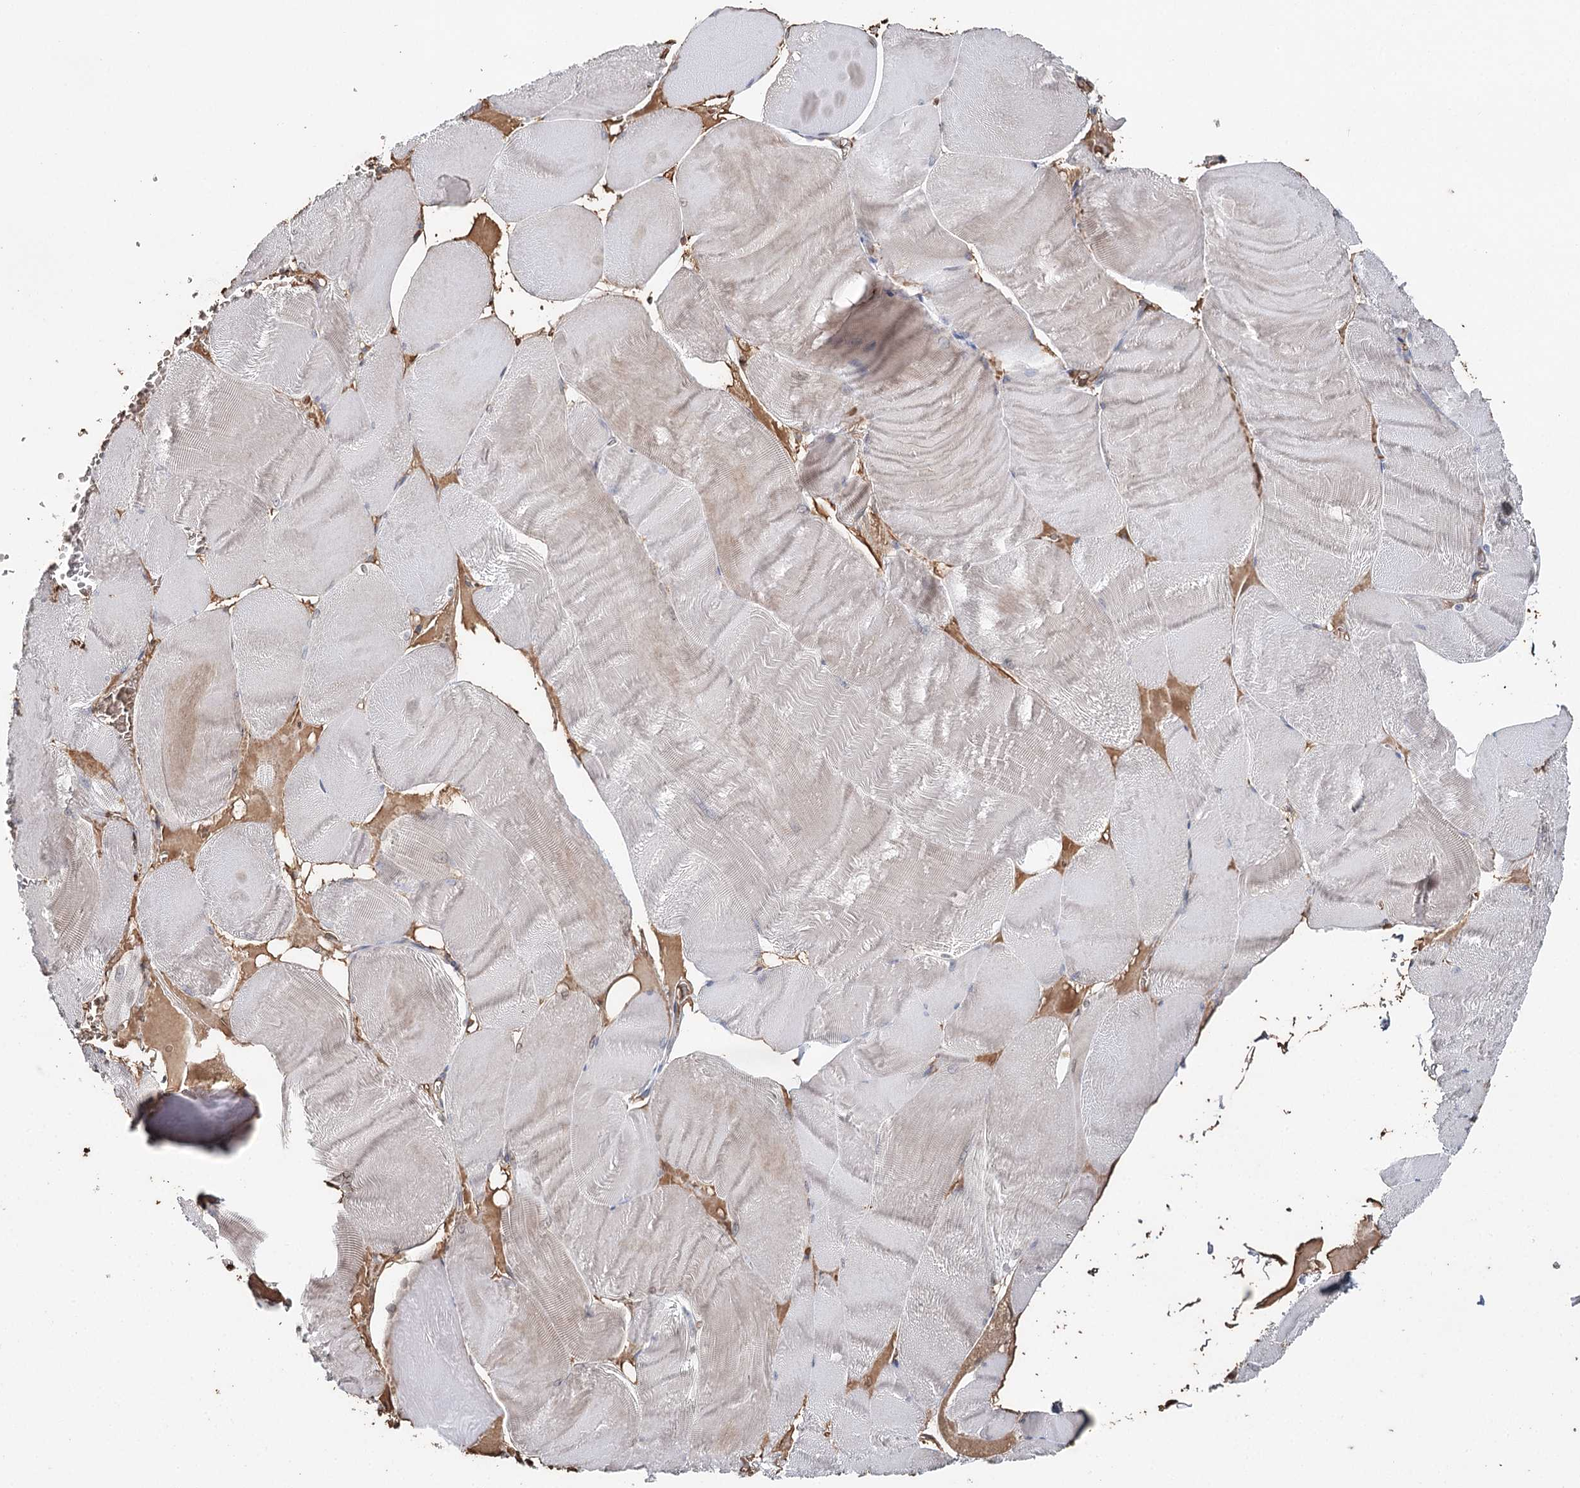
{"staining": {"intensity": "negative", "quantity": "none", "location": "none"}, "tissue": "skeletal muscle", "cell_type": "Myocytes", "image_type": "normal", "snomed": [{"axis": "morphology", "description": "Normal tissue, NOS"}, {"axis": "morphology", "description": "Basal cell carcinoma"}, {"axis": "topography", "description": "Skeletal muscle"}], "caption": "Myocytes are negative for brown protein staining in benign skeletal muscle. (Immunohistochemistry (ihc), brightfield microscopy, high magnification).", "gene": "SYVN1", "patient": {"sex": "female", "age": 64}}